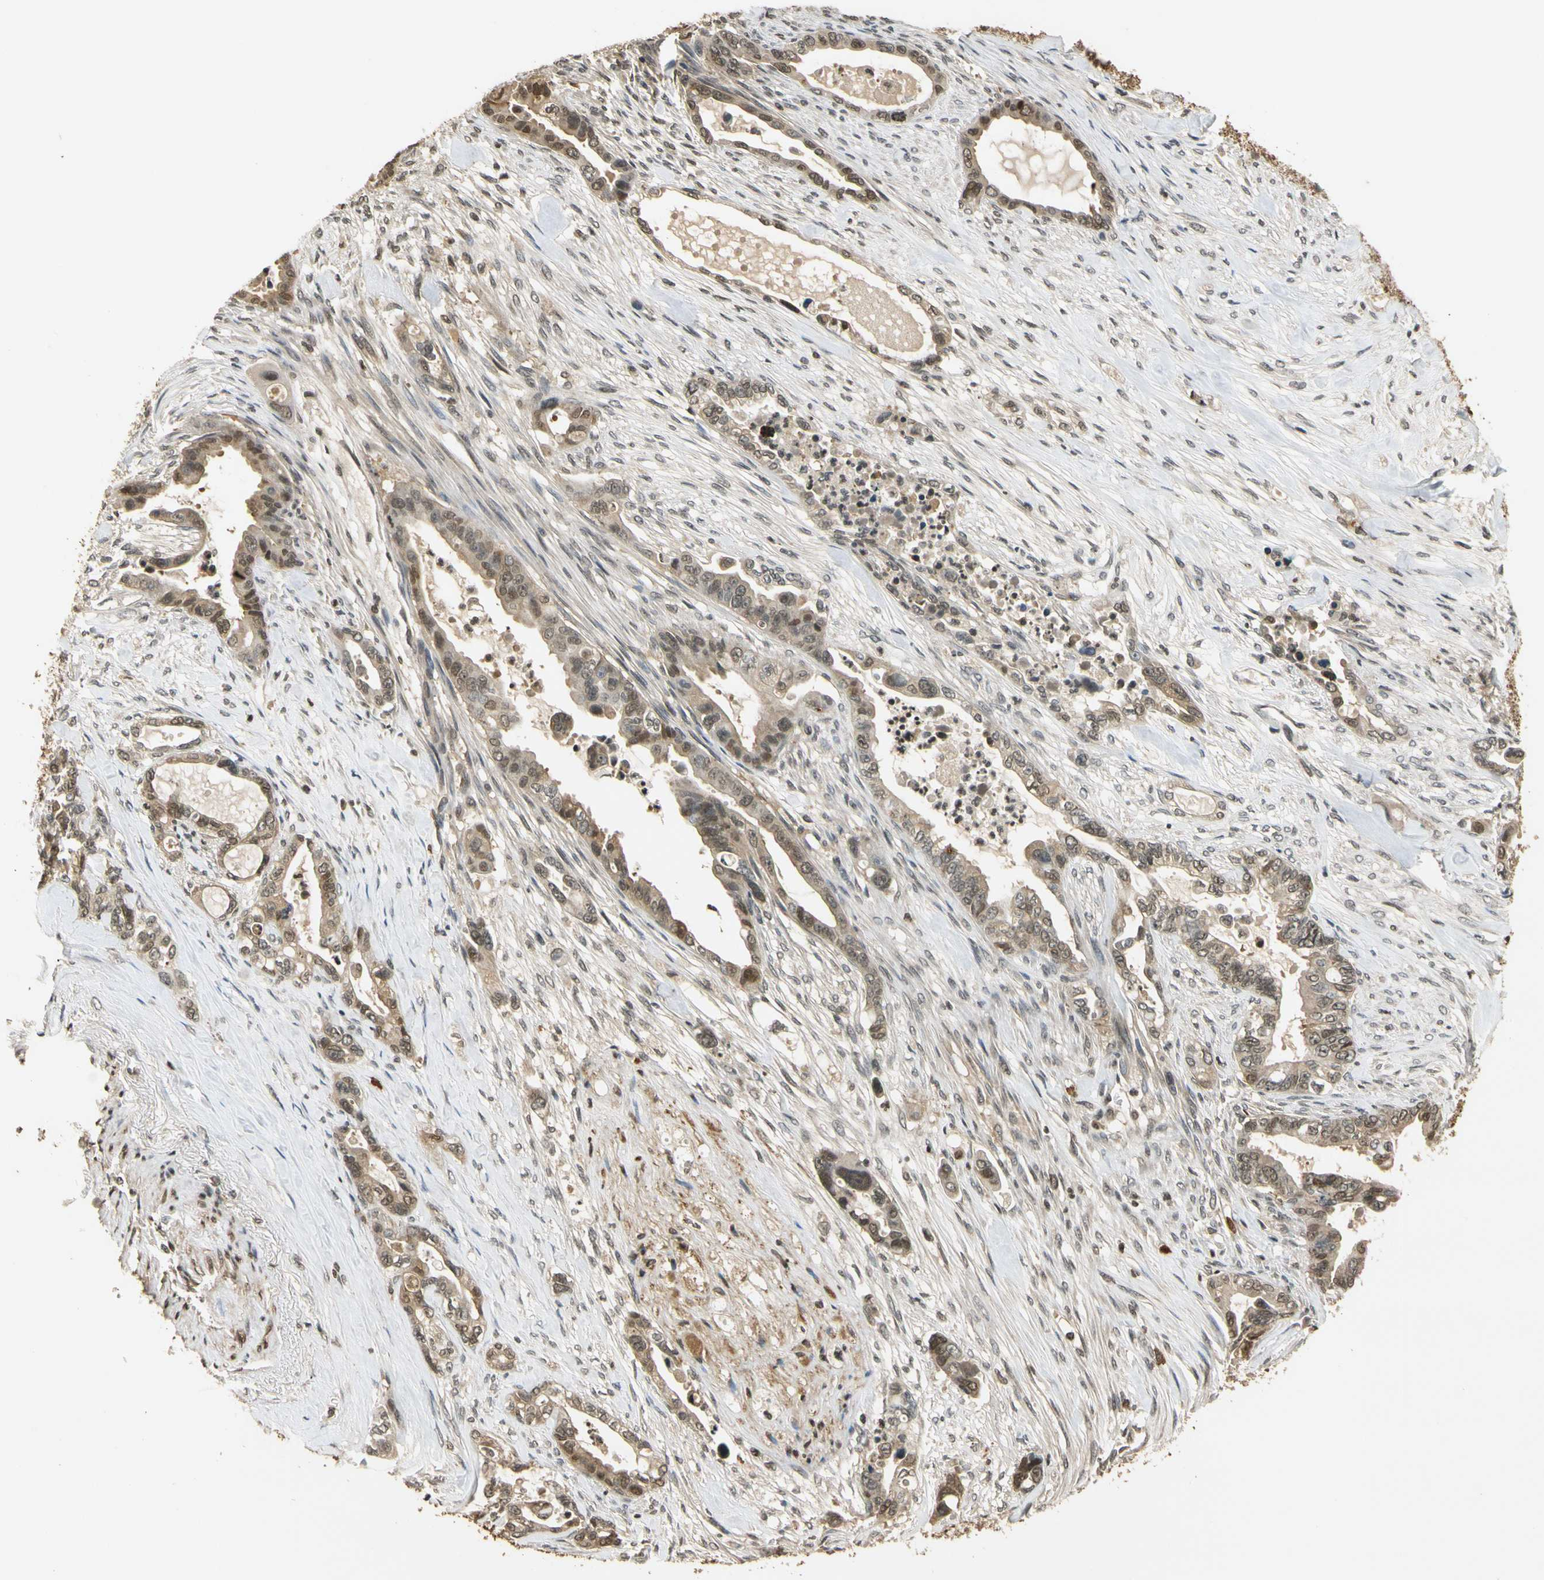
{"staining": {"intensity": "weak", "quantity": ">75%", "location": "cytoplasmic/membranous,nuclear"}, "tissue": "pancreatic cancer", "cell_type": "Tumor cells", "image_type": "cancer", "snomed": [{"axis": "morphology", "description": "Adenocarcinoma, NOS"}, {"axis": "topography", "description": "Pancreas"}], "caption": "Immunohistochemistry (IHC) image of human pancreatic adenocarcinoma stained for a protein (brown), which displays low levels of weak cytoplasmic/membranous and nuclear expression in approximately >75% of tumor cells.", "gene": "SOD1", "patient": {"sex": "male", "age": 70}}